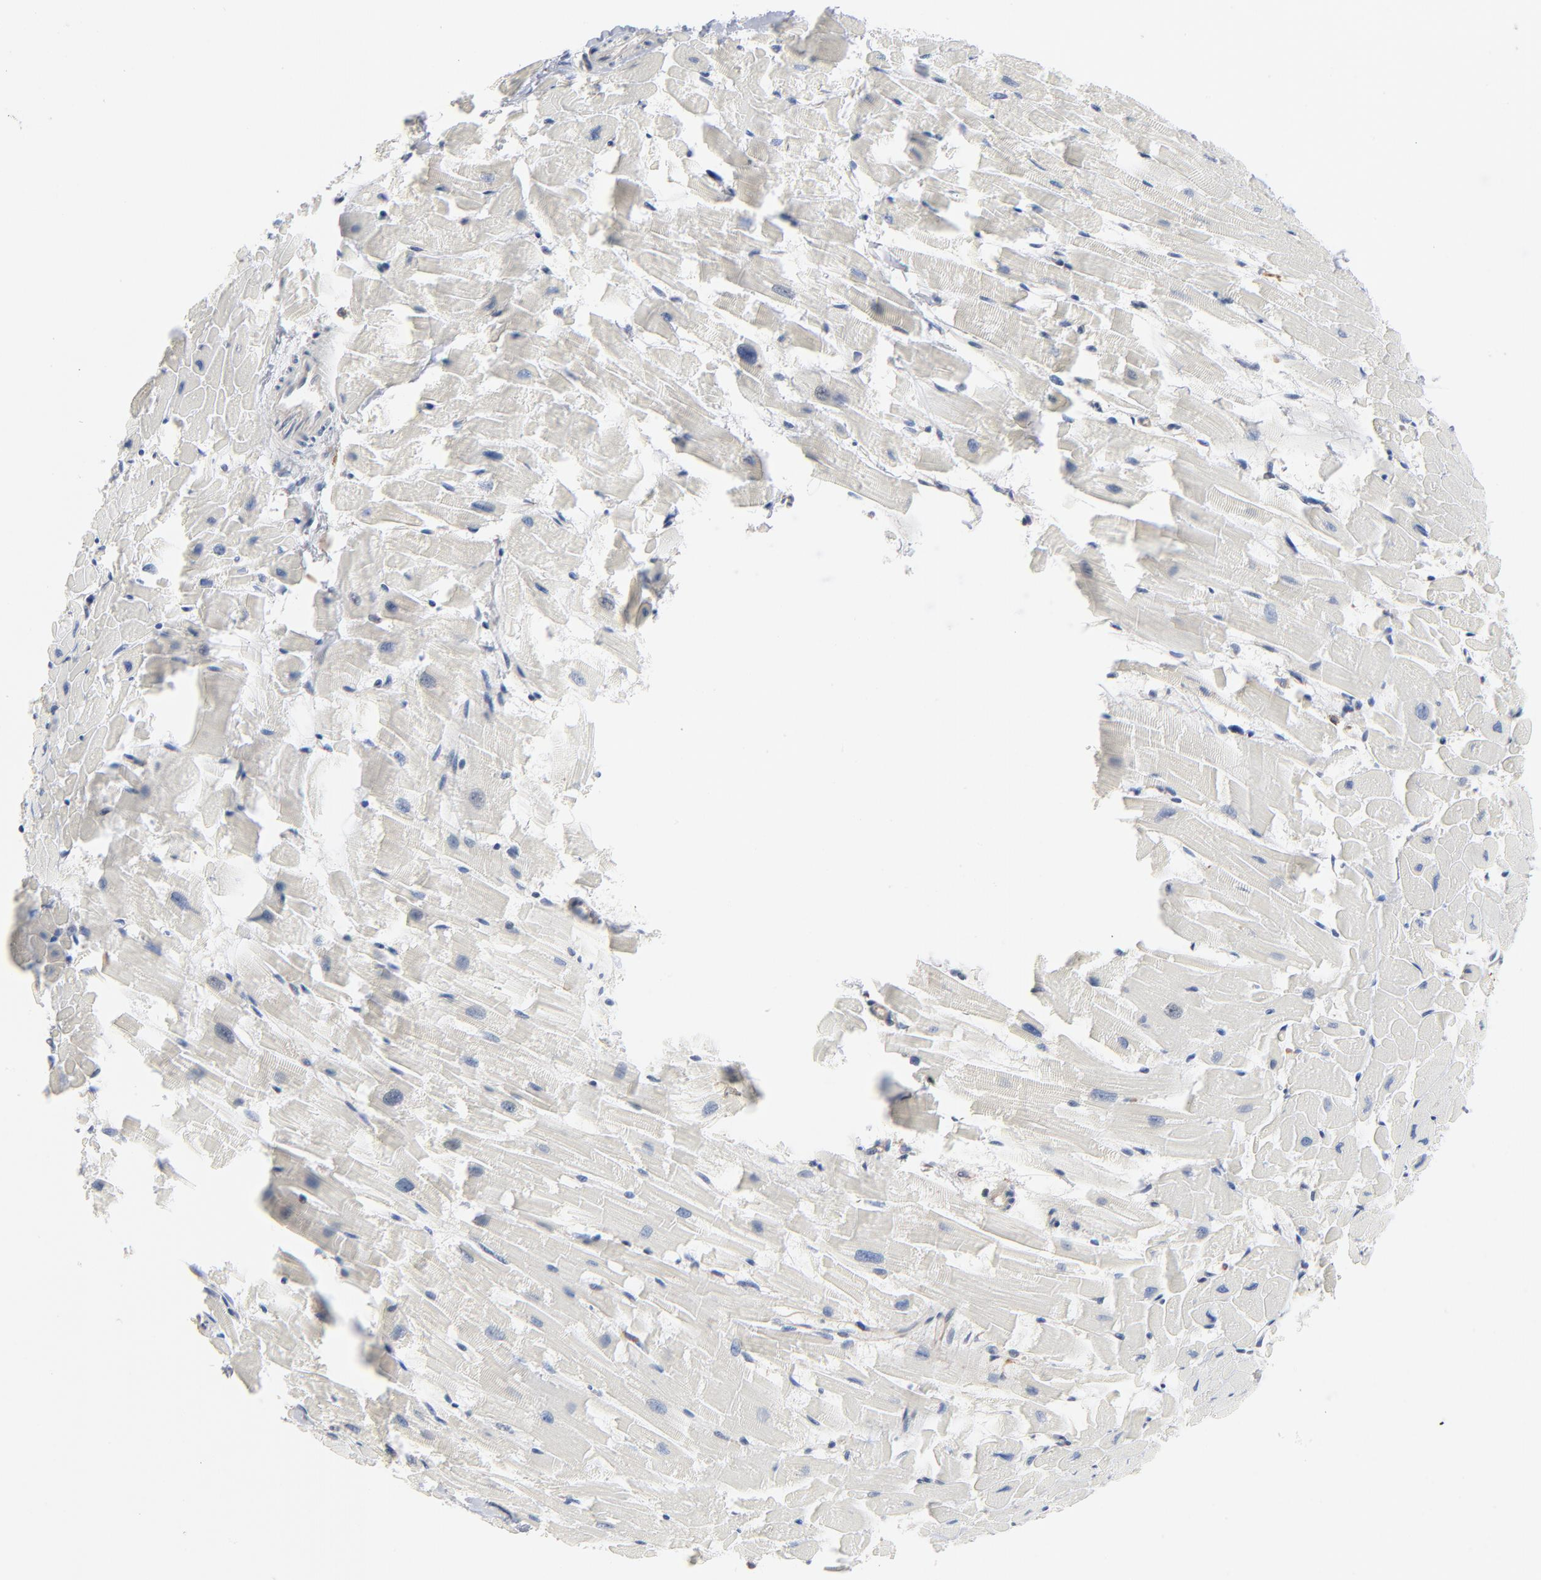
{"staining": {"intensity": "negative", "quantity": "none", "location": "none"}, "tissue": "heart muscle", "cell_type": "Cardiomyocytes", "image_type": "normal", "snomed": [{"axis": "morphology", "description": "Normal tissue, NOS"}, {"axis": "topography", "description": "Heart"}], "caption": "The immunohistochemistry (IHC) micrograph has no significant staining in cardiomyocytes of heart muscle. The staining is performed using DAB (3,3'-diaminobenzidine) brown chromogen with nuclei counter-stained in using hematoxylin.", "gene": "SH3KBP1", "patient": {"sex": "female", "age": 19}}